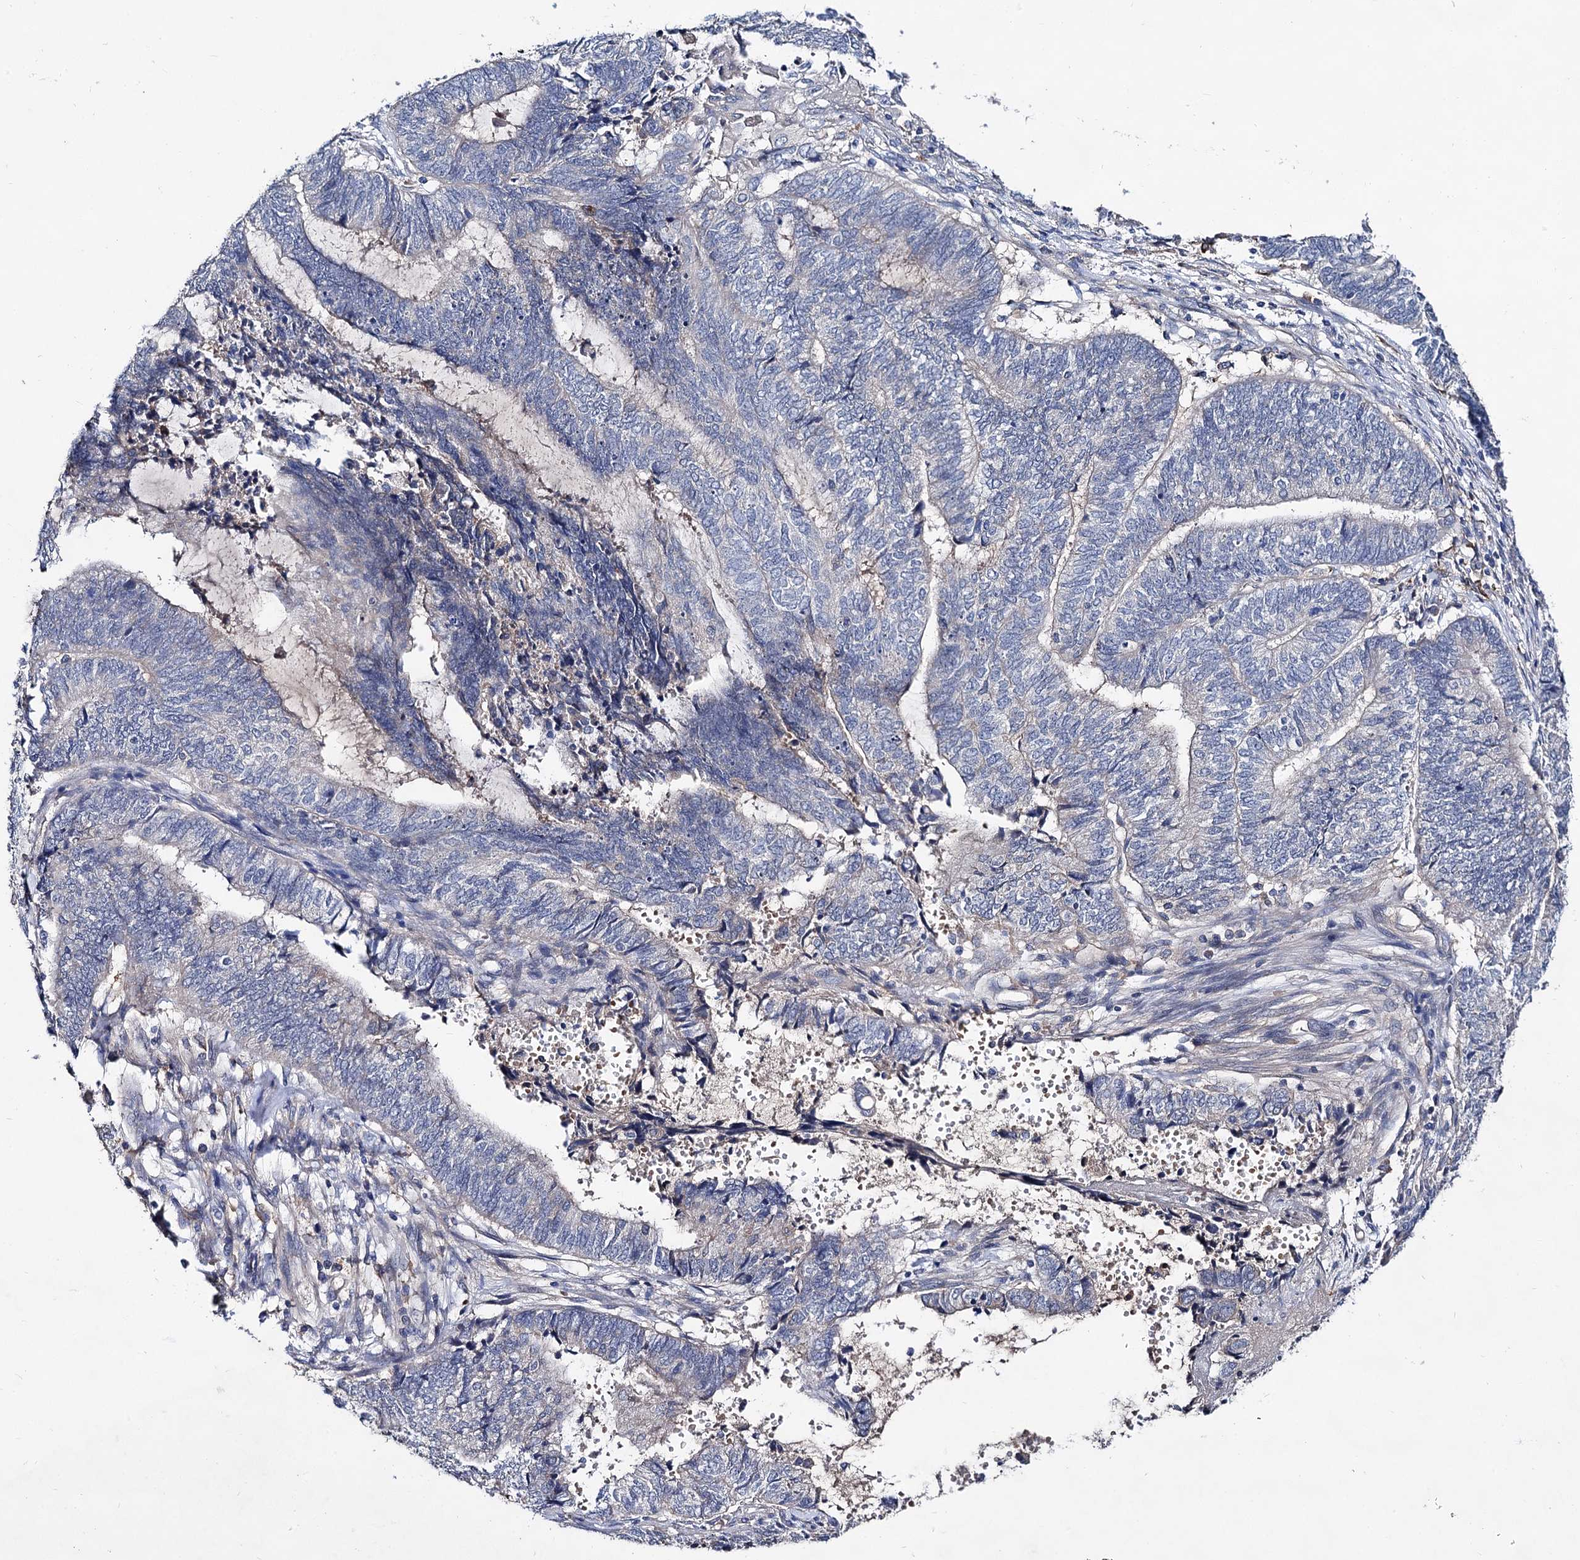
{"staining": {"intensity": "negative", "quantity": "none", "location": "none"}, "tissue": "endometrial cancer", "cell_type": "Tumor cells", "image_type": "cancer", "snomed": [{"axis": "morphology", "description": "Adenocarcinoma, NOS"}, {"axis": "topography", "description": "Uterus"}, {"axis": "topography", "description": "Endometrium"}], "caption": "This is a histopathology image of immunohistochemistry staining of endometrial cancer, which shows no staining in tumor cells.", "gene": "HVCN1", "patient": {"sex": "female", "age": 70}}